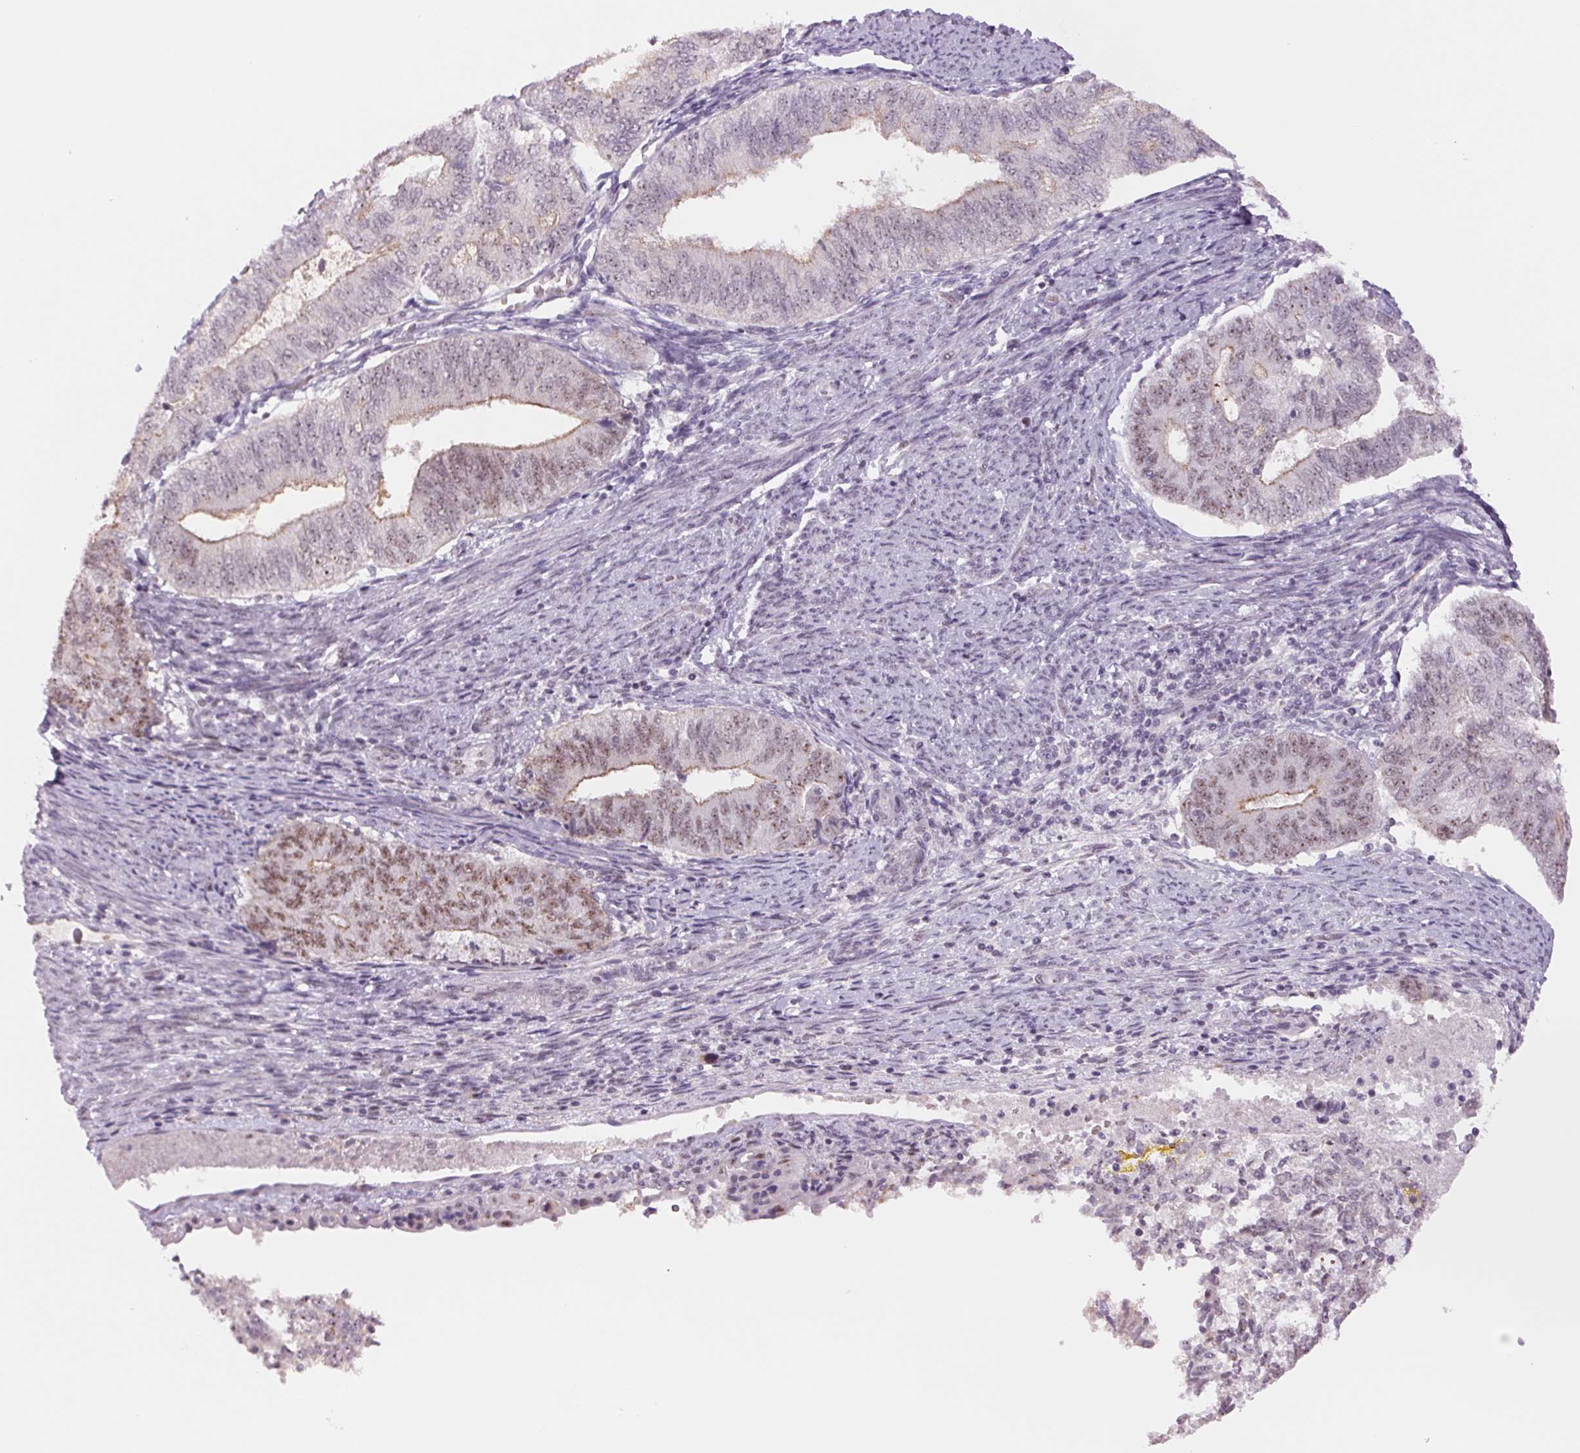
{"staining": {"intensity": "weak", "quantity": "25%-75%", "location": "cytoplasmic/membranous,nuclear"}, "tissue": "endometrial cancer", "cell_type": "Tumor cells", "image_type": "cancer", "snomed": [{"axis": "morphology", "description": "Adenocarcinoma, NOS"}, {"axis": "topography", "description": "Endometrium"}], "caption": "The image reveals a brown stain indicating the presence of a protein in the cytoplasmic/membranous and nuclear of tumor cells in endometrial adenocarcinoma.", "gene": "ZC3H14", "patient": {"sex": "female", "age": 65}}